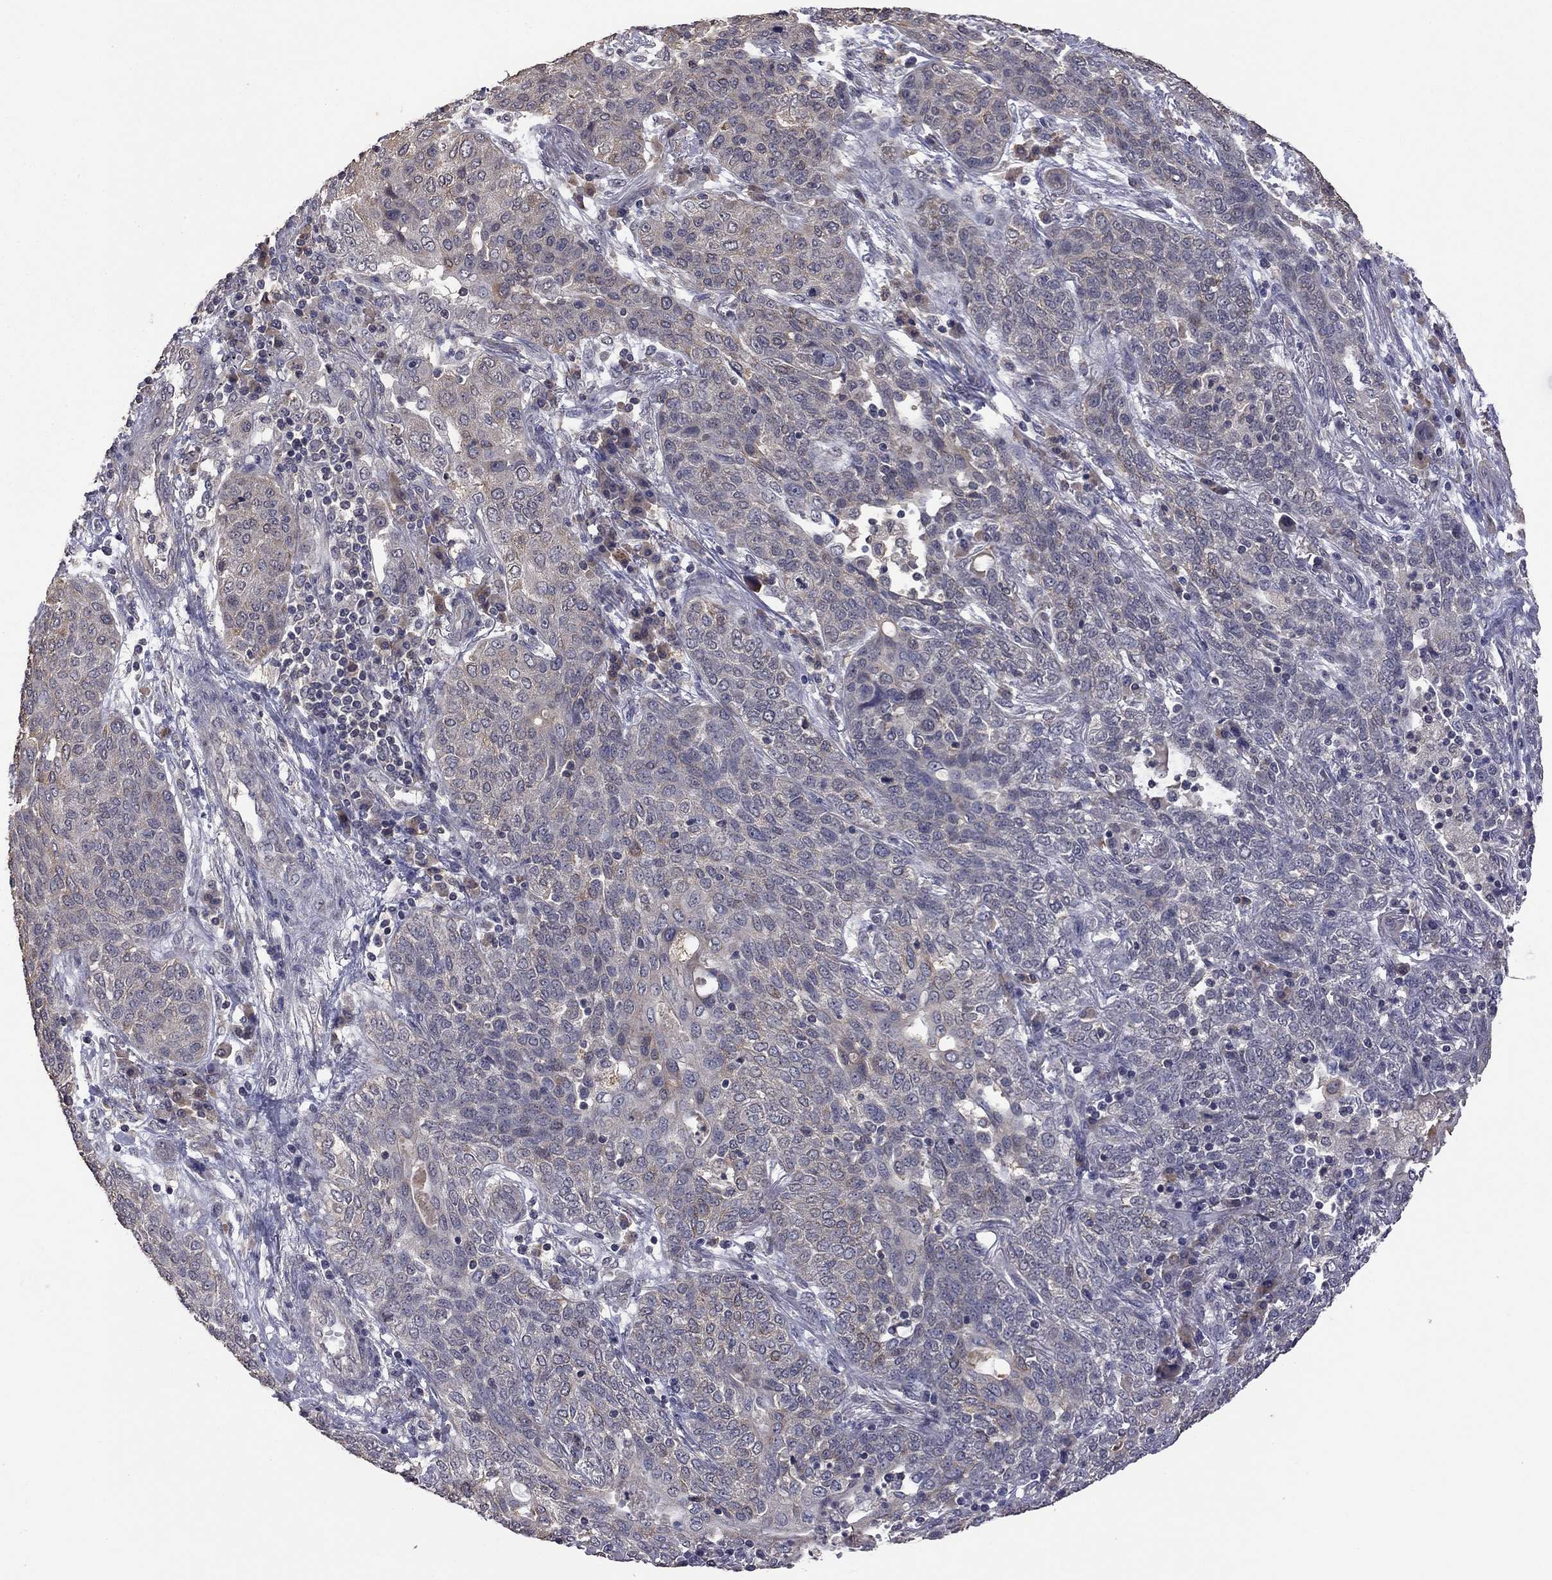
{"staining": {"intensity": "weak", "quantity": "<25%", "location": "cytoplasmic/membranous"}, "tissue": "lung cancer", "cell_type": "Tumor cells", "image_type": "cancer", "snomed": [{"axis": "morphology", "description": "Squamous cell carcinoma, NOS"}, {"axis": "topography", "description": "Lung"}], "caption": "Squamous cell carcinoma (lung) stained for a protein using immunohistochemistry reveals no expression tumor cells.", "gene": "TSNARE1", "patient": {"sex": "female", "age": 70}}